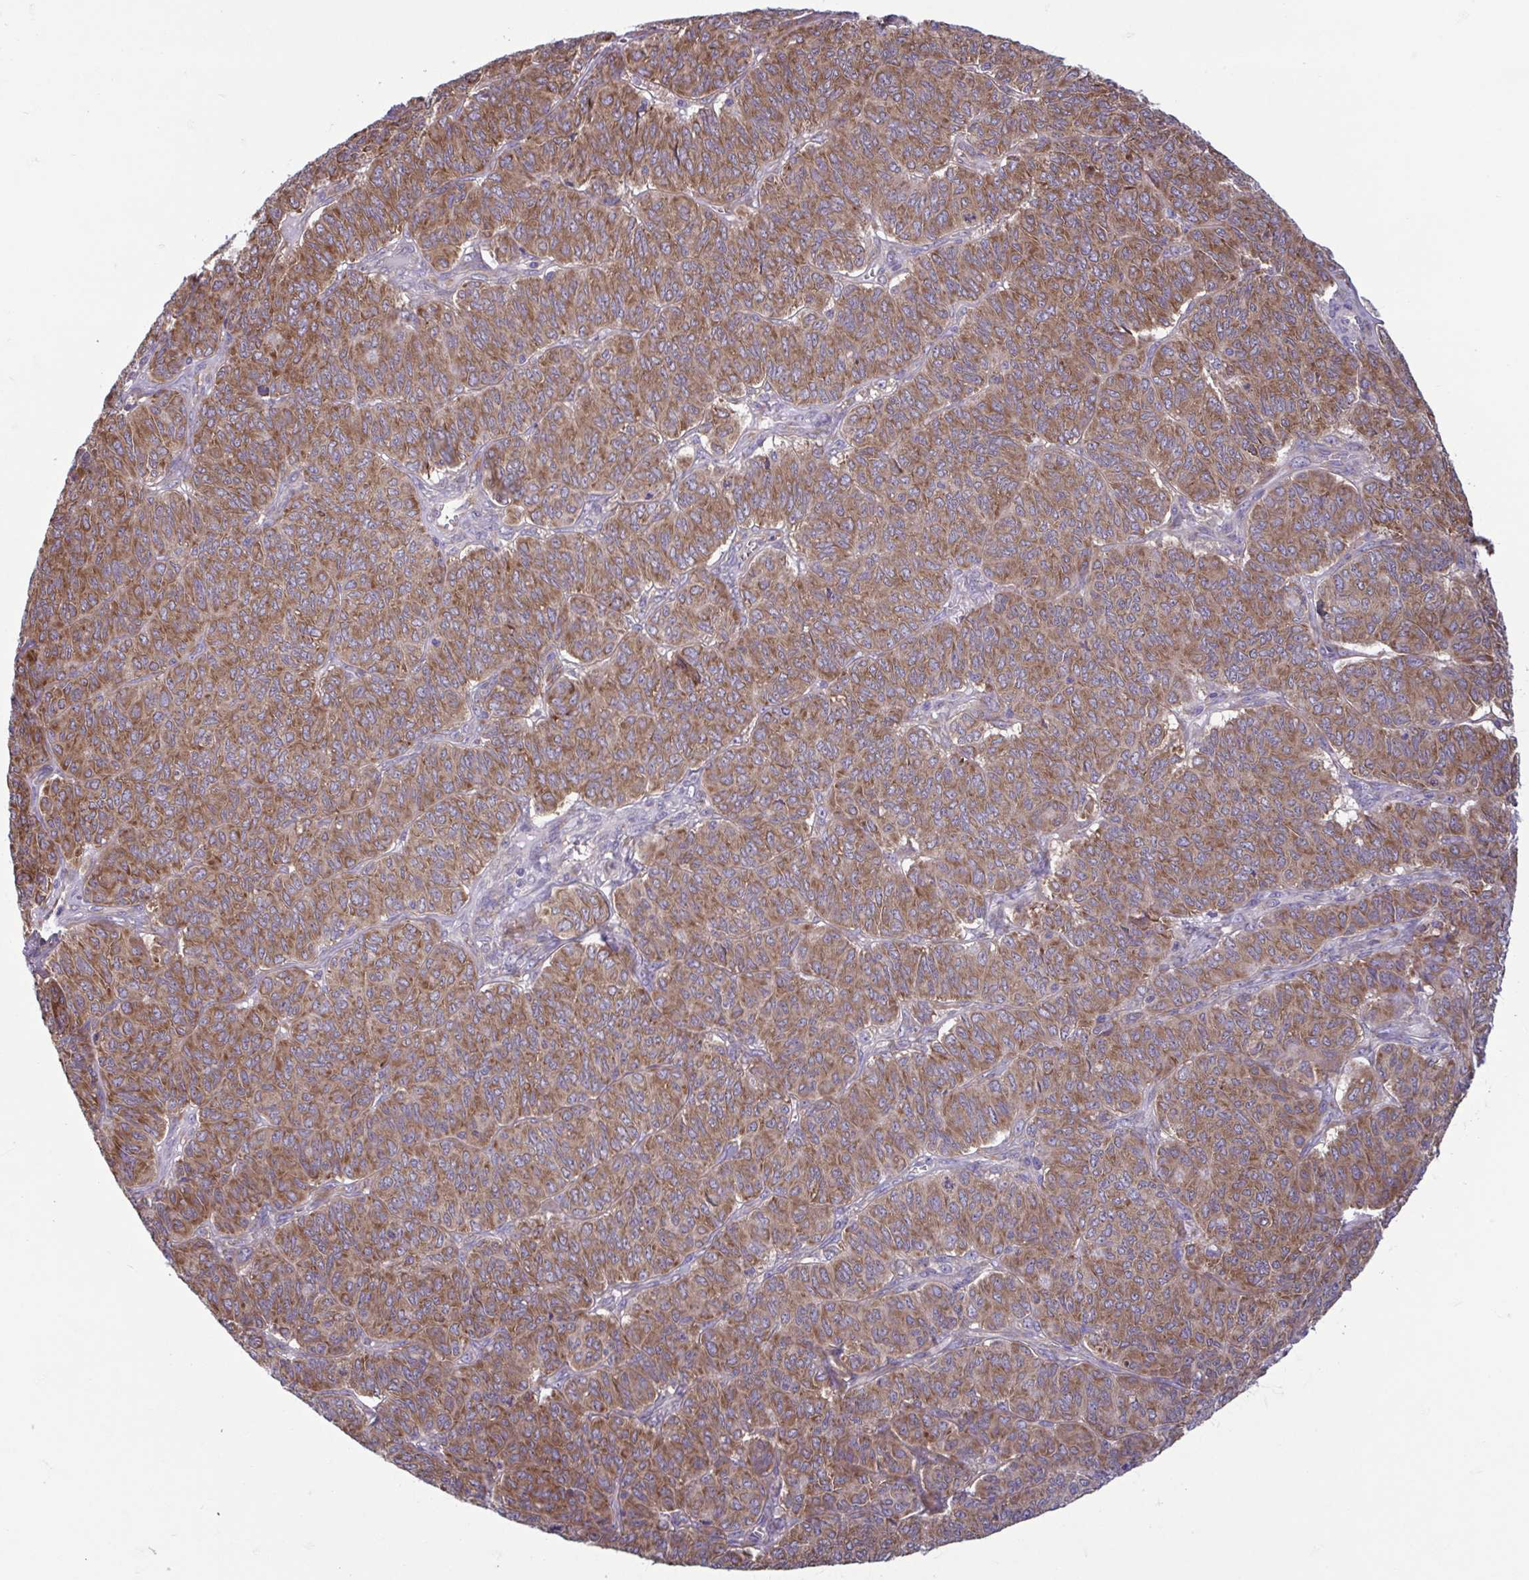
{"staining": {"intensity": "moderate", "quantity": ">75%", "location": "cytoplasmic/membranous"}, "tissue": "ovarian cancer", "cell_type": "Tumor cells", "image_type": "cancer", "snomed": [{"axis": "morphology", "description": "Carcinoma, endometroid"}, {"axis": "topography", "description": "Ovary"}], "caption": "Immunohistochemistry (IHC) (DAB (3,3'-diaminobenzidine)) staining of human ovarian cancer (endometroid carcinoma) shows moderate cytoplasmic/membranous protein expression in about >75% of tumor cells.", "gene": "RPS16", "patient": {"sex": "female", "age": 80}}